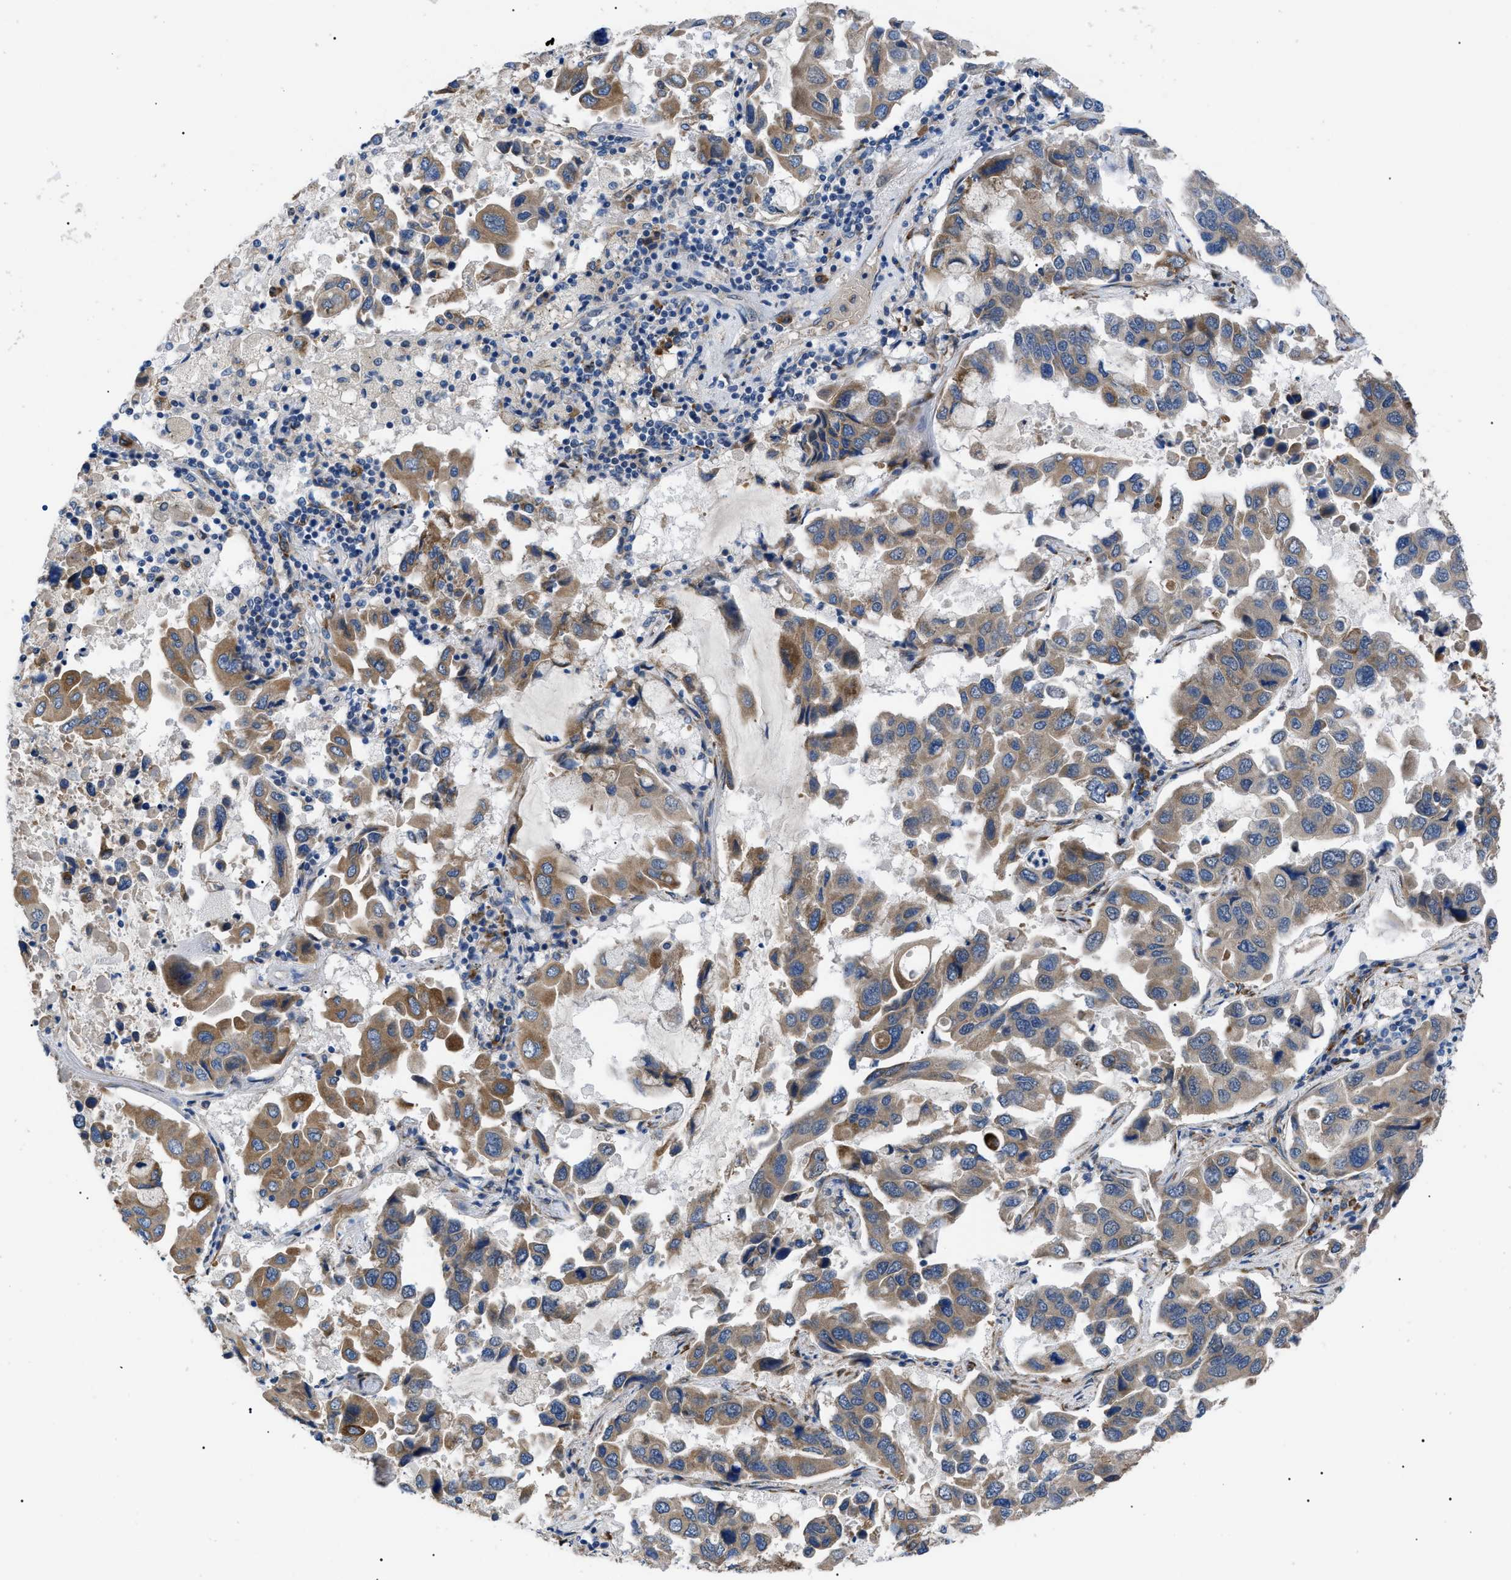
{"staining": {"intensity": "moderate", "quantity": ">75%", "location": "cytoplasmic/membranous"}, "tissue": "lung cancer", "cell_type": "Tumor cells", "image_type": "cancer", "snomed": [{"axis": "morphology", "description": "Adenocarcinoma, NOS"}, {"axis": "topography", "description": "Lung"}], "caption": "This is an image of immunohistochemistry (IHC) staining of lung adenocarcinoma, which shows moderate expression in the cytoplasmic/membranous of tumor cells.", "gene": "MYO10", "patient": {"sex": "male", "age": 64}}